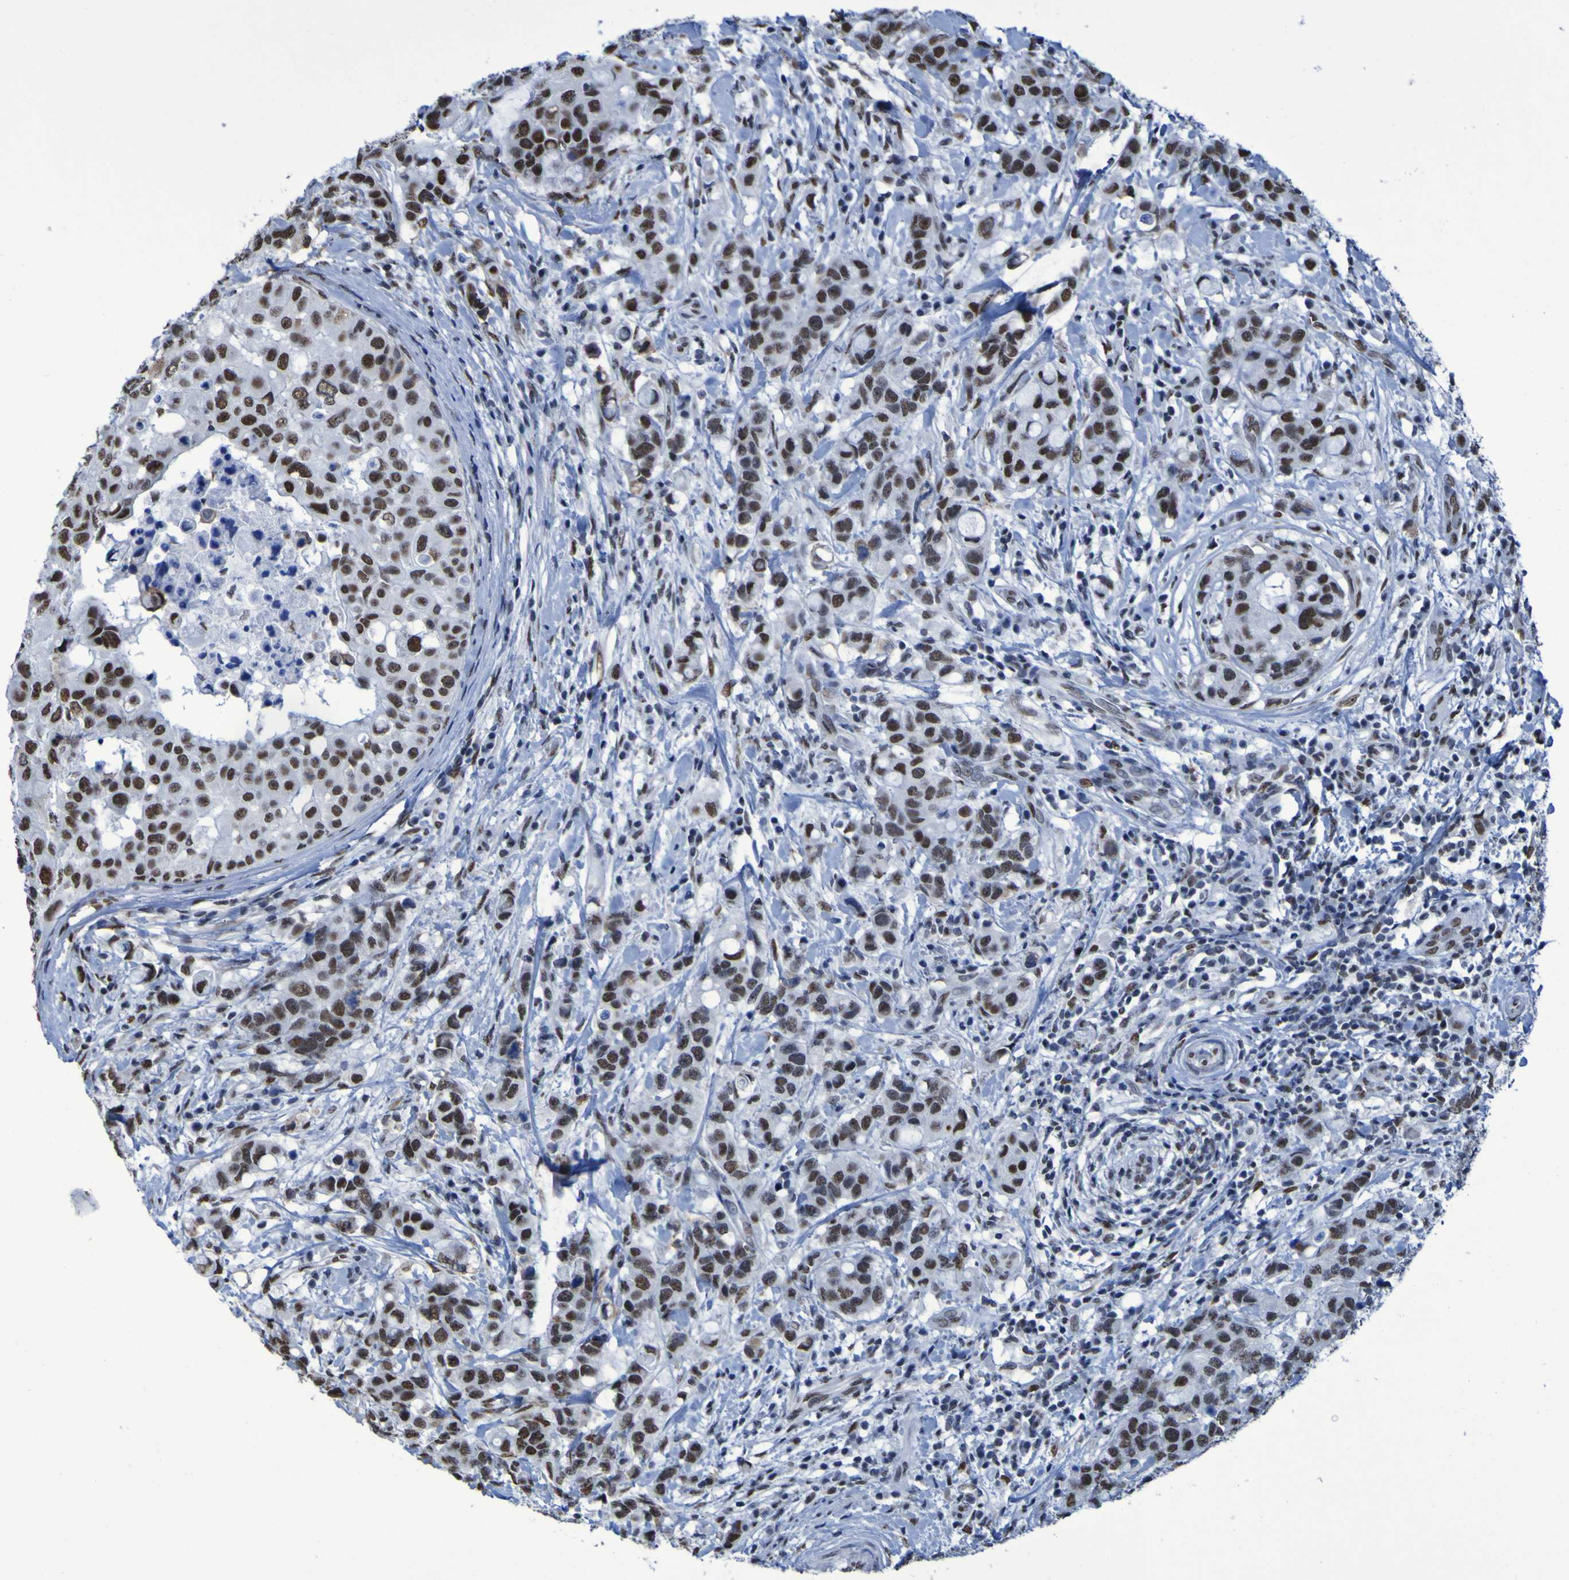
{"staining": {"intensity": "moderate", "quantity": ">75%", "location": "nuclear"}, "tissue": "breast cancer", "cell_type": "Tumor cells", "image_type": "cancer", "snomed": [{"axis": "morphology", "description": "Duct carcinoma"}, {"axis": "topography", "description": "Breast"}], "caption": "Immunohistochemical staining of breast cancer (invasive ductal carcinoma) displays moderate nuclear protein expression in about >75% of tumor cells. (brown staining indicates protein expression, while blue staining denotes nuclei).", "gene": "HNRNPR", "patient": {"sex": "female", "age": 27}}